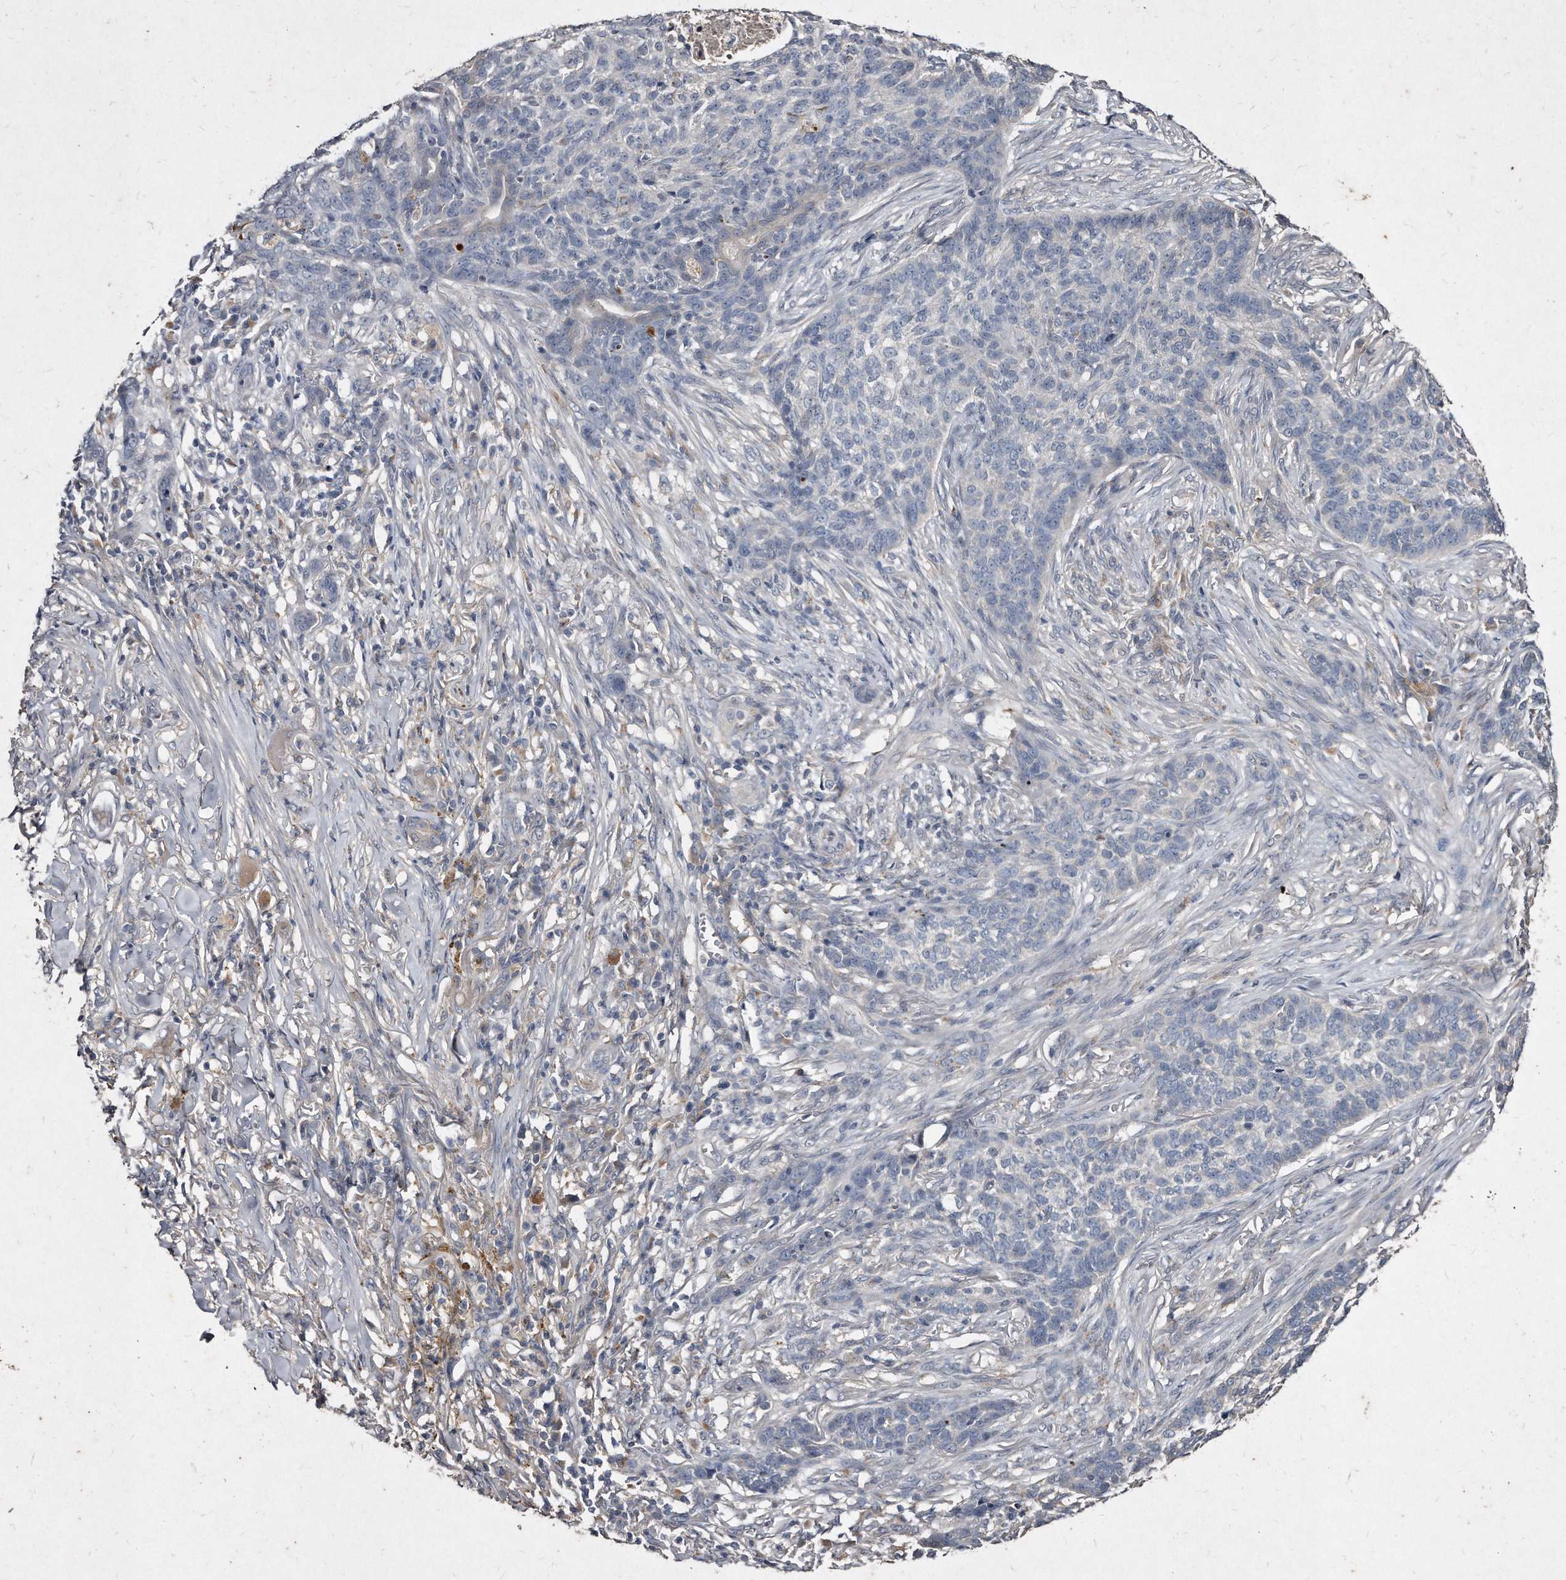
{"staining": {"intensity": "negative", "quantity": "none", "location": "none"}, "tissue": "skin cancer", "cell_type": "Tumor cells", "image_type": "cancer", "snomed": [{"axis": "morphology", "description": "Basal cell carcinoma"}, {"axis": "topography", "description": "Skin"}], "caption": "Image shows no protein positivity in tumor cells of skin basal cell carcinoma tissue. (DAB immunohistochemistry (IHC), high magnification).", "gene": "KLHDC3", "patient": {"sex": "male", "age": 85}}